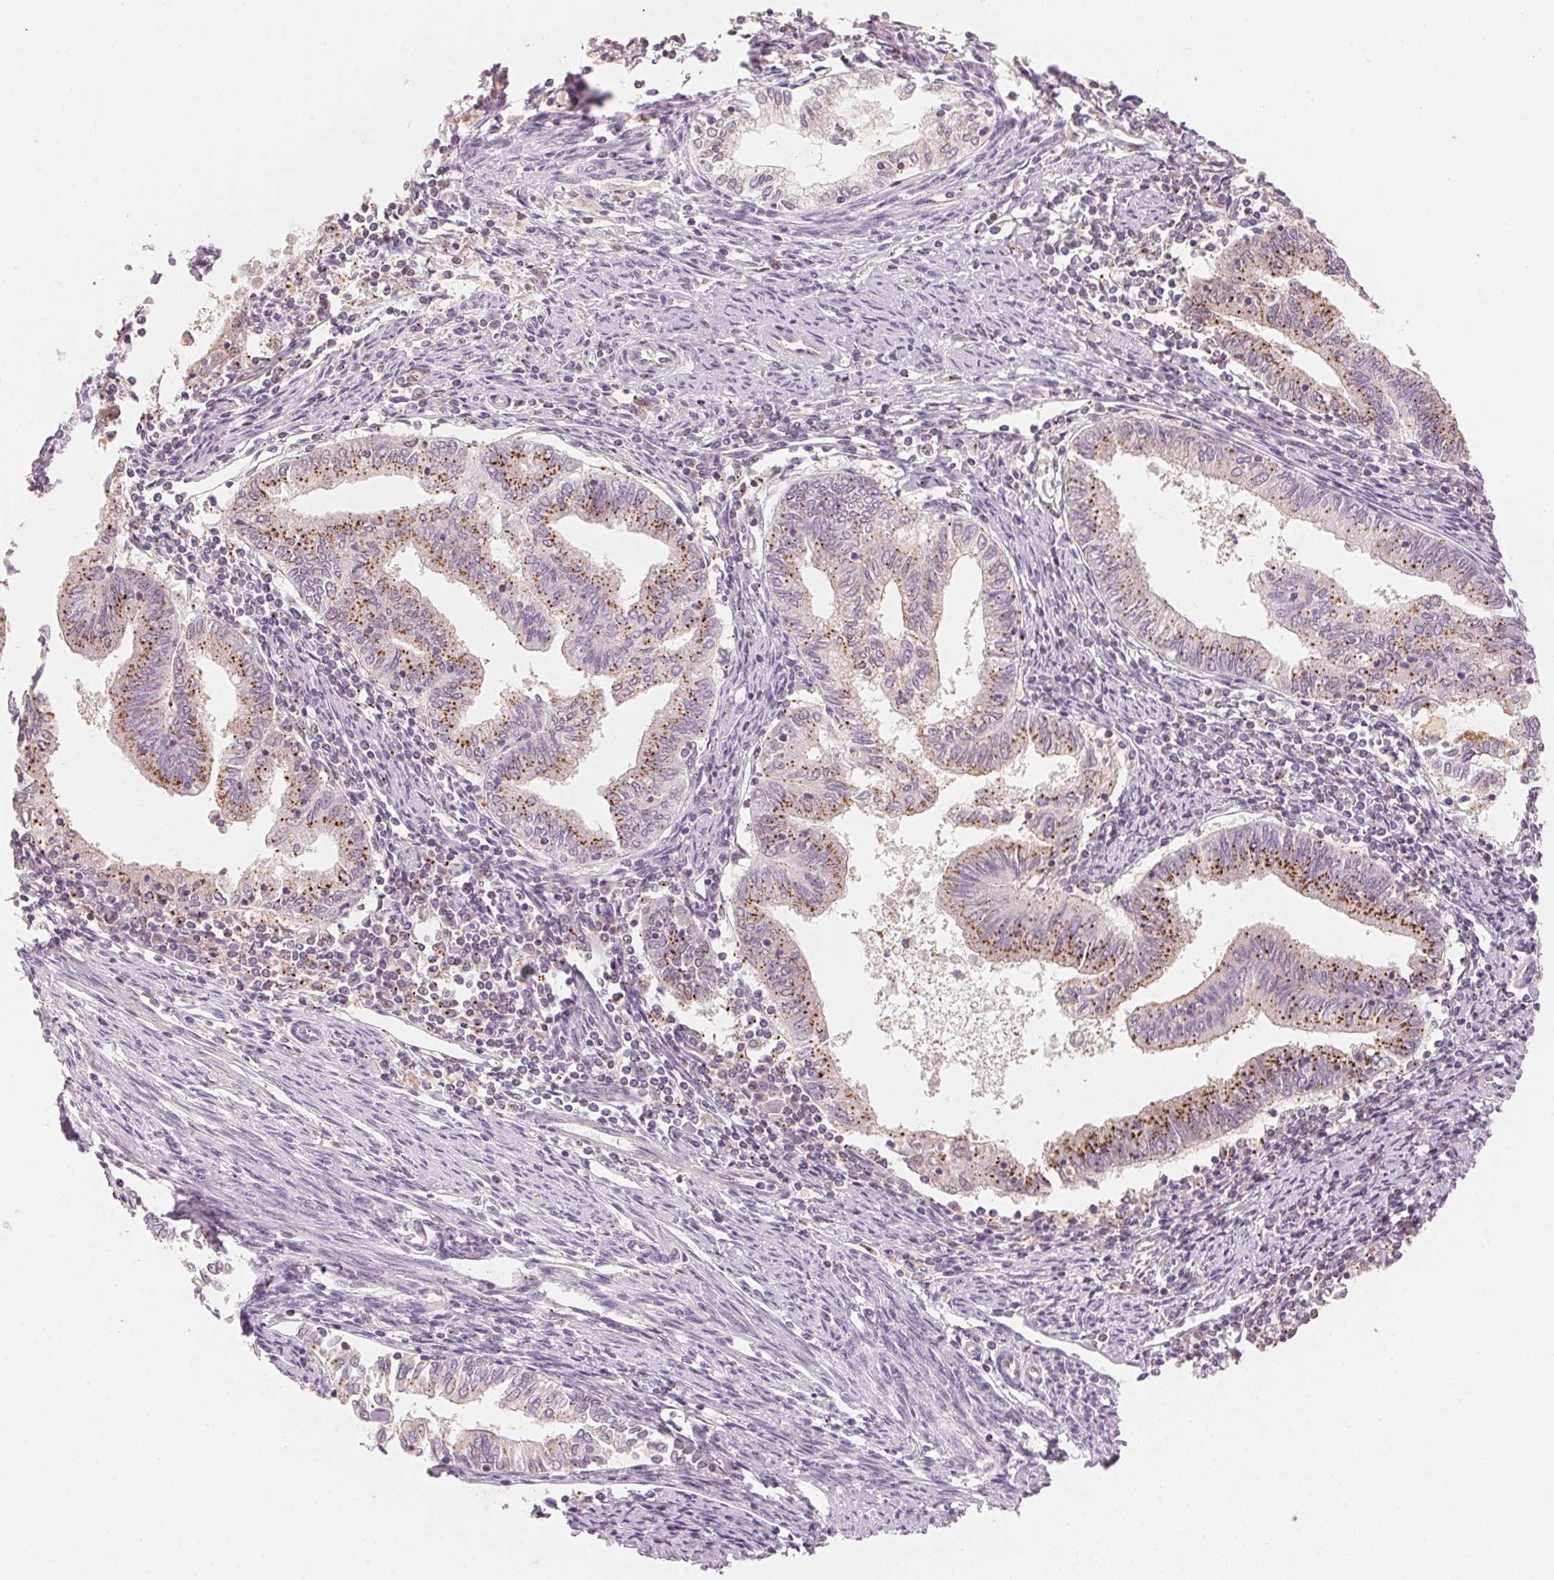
{"staining": {"intensity": "strong", "quantity": "25%-75%", "location": "cytoplasmic/membranous"}, "tissue": "endometrial cancer", "cell_type": "Tumor cells", "image_type": "cancer", "snomed": [{"axis": "morphology", "description": "Adenocarcinoma, NOS"}, {"axis": "topography", "description": "Endometrium"}], "caption": "Endometrial cancer (adenocarcinoma) stained for a protein reveals strong cytoplasmic/membranous positivity in tumor cells.", "gene": "HOXB13", "patient": {"sex": "female", "age": 79}}